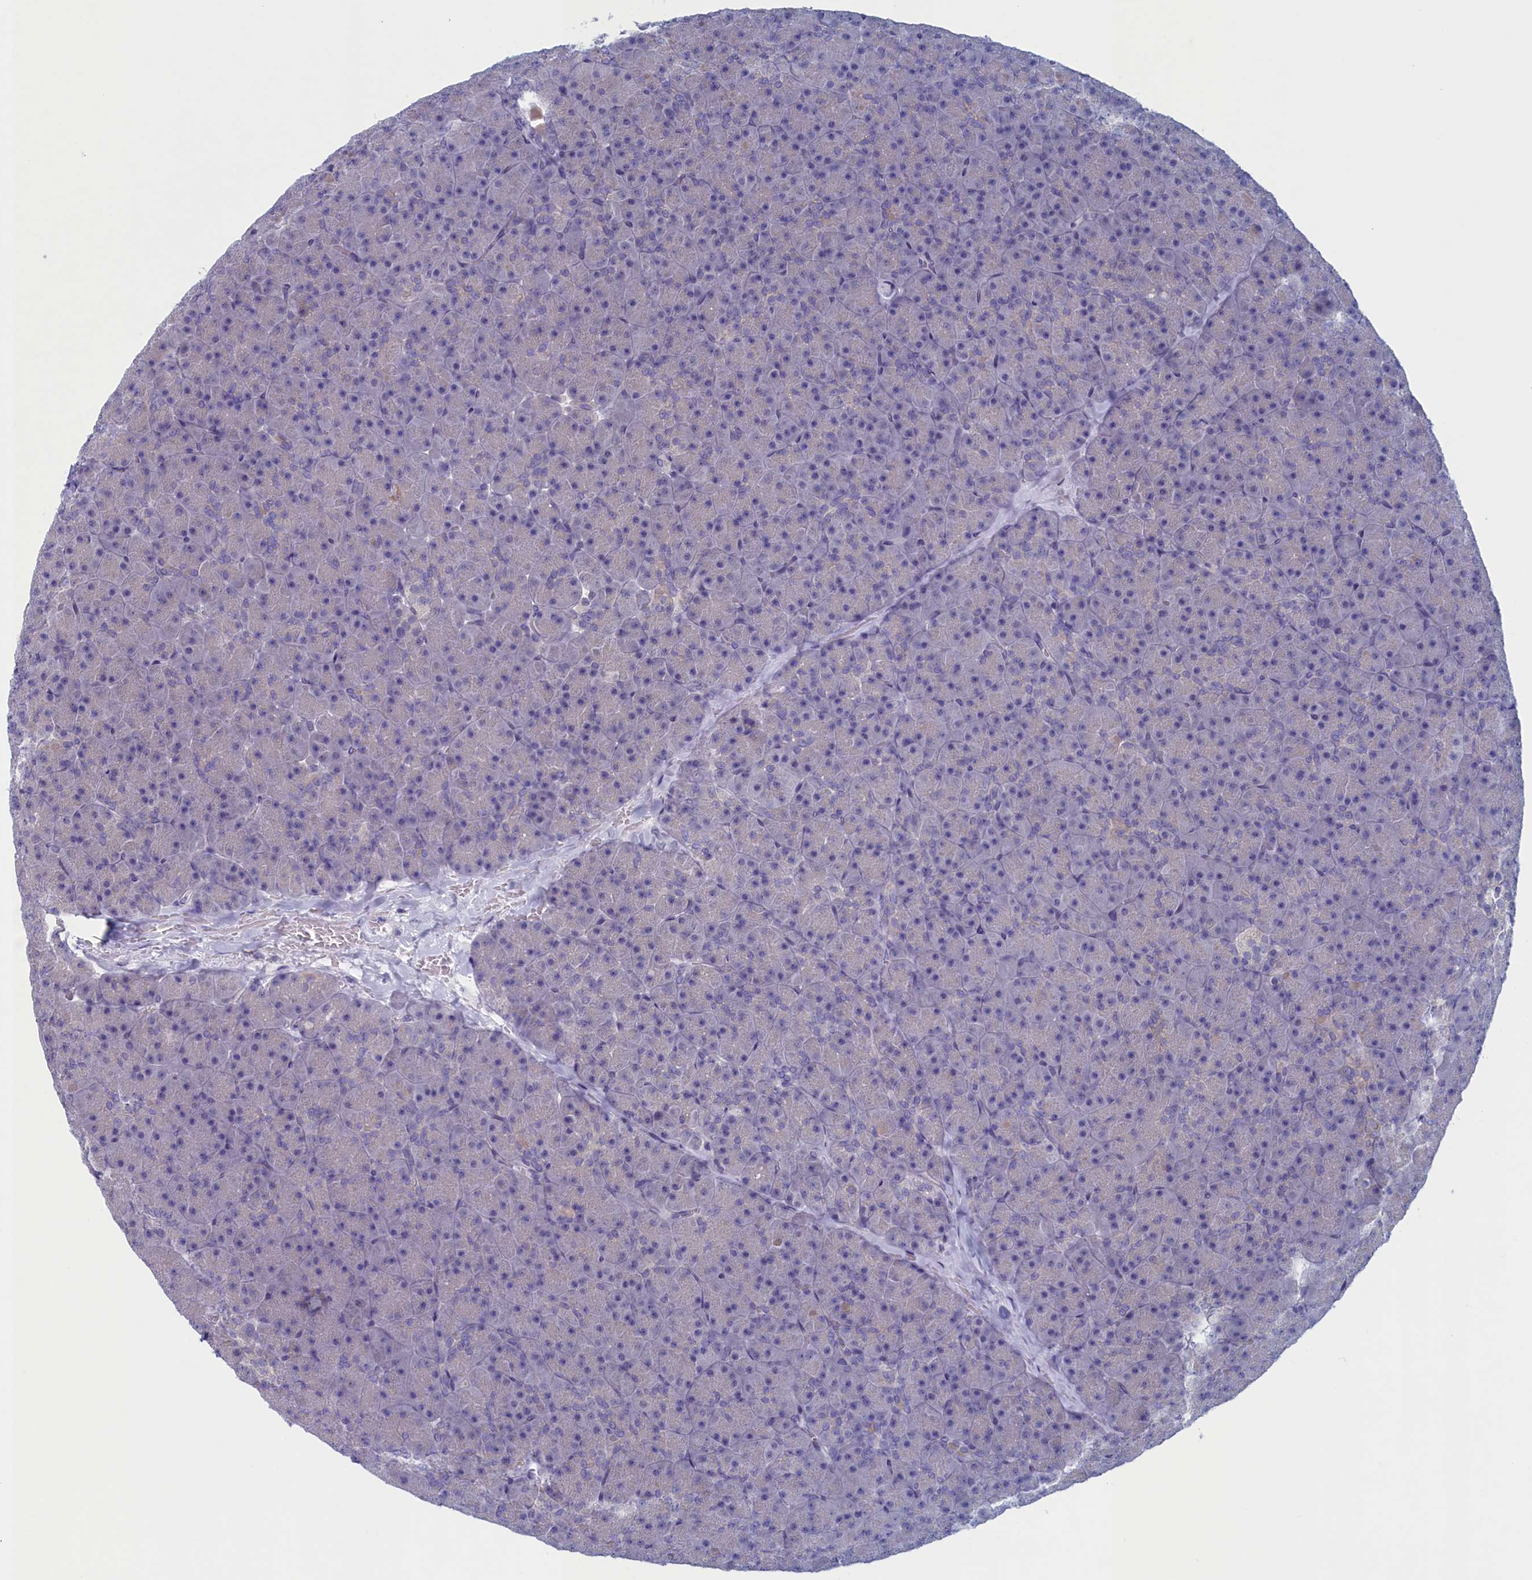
{"staining": {"intensity": "negative", "quantity": "none", "location": "none"}, "tissue": "pancreas", "cell_type": "Exocrine glandular cells", "image_type": "normal", "snomed": [{"axis": "morphology", "description": "Normal tissue, NOS"}, {"axis": "topography", "description": "Pancreas"}], "caption": "Immunohistochemistry (IHC) photomicrograph of normal pancreas: pancreas stained with DAB (3,3'-diaminobenzidine) exhibits no significant protein positivity in exocrine glandular cells.", "gene": "WDR76", "patient": {"sex": "male", "age": 36}}